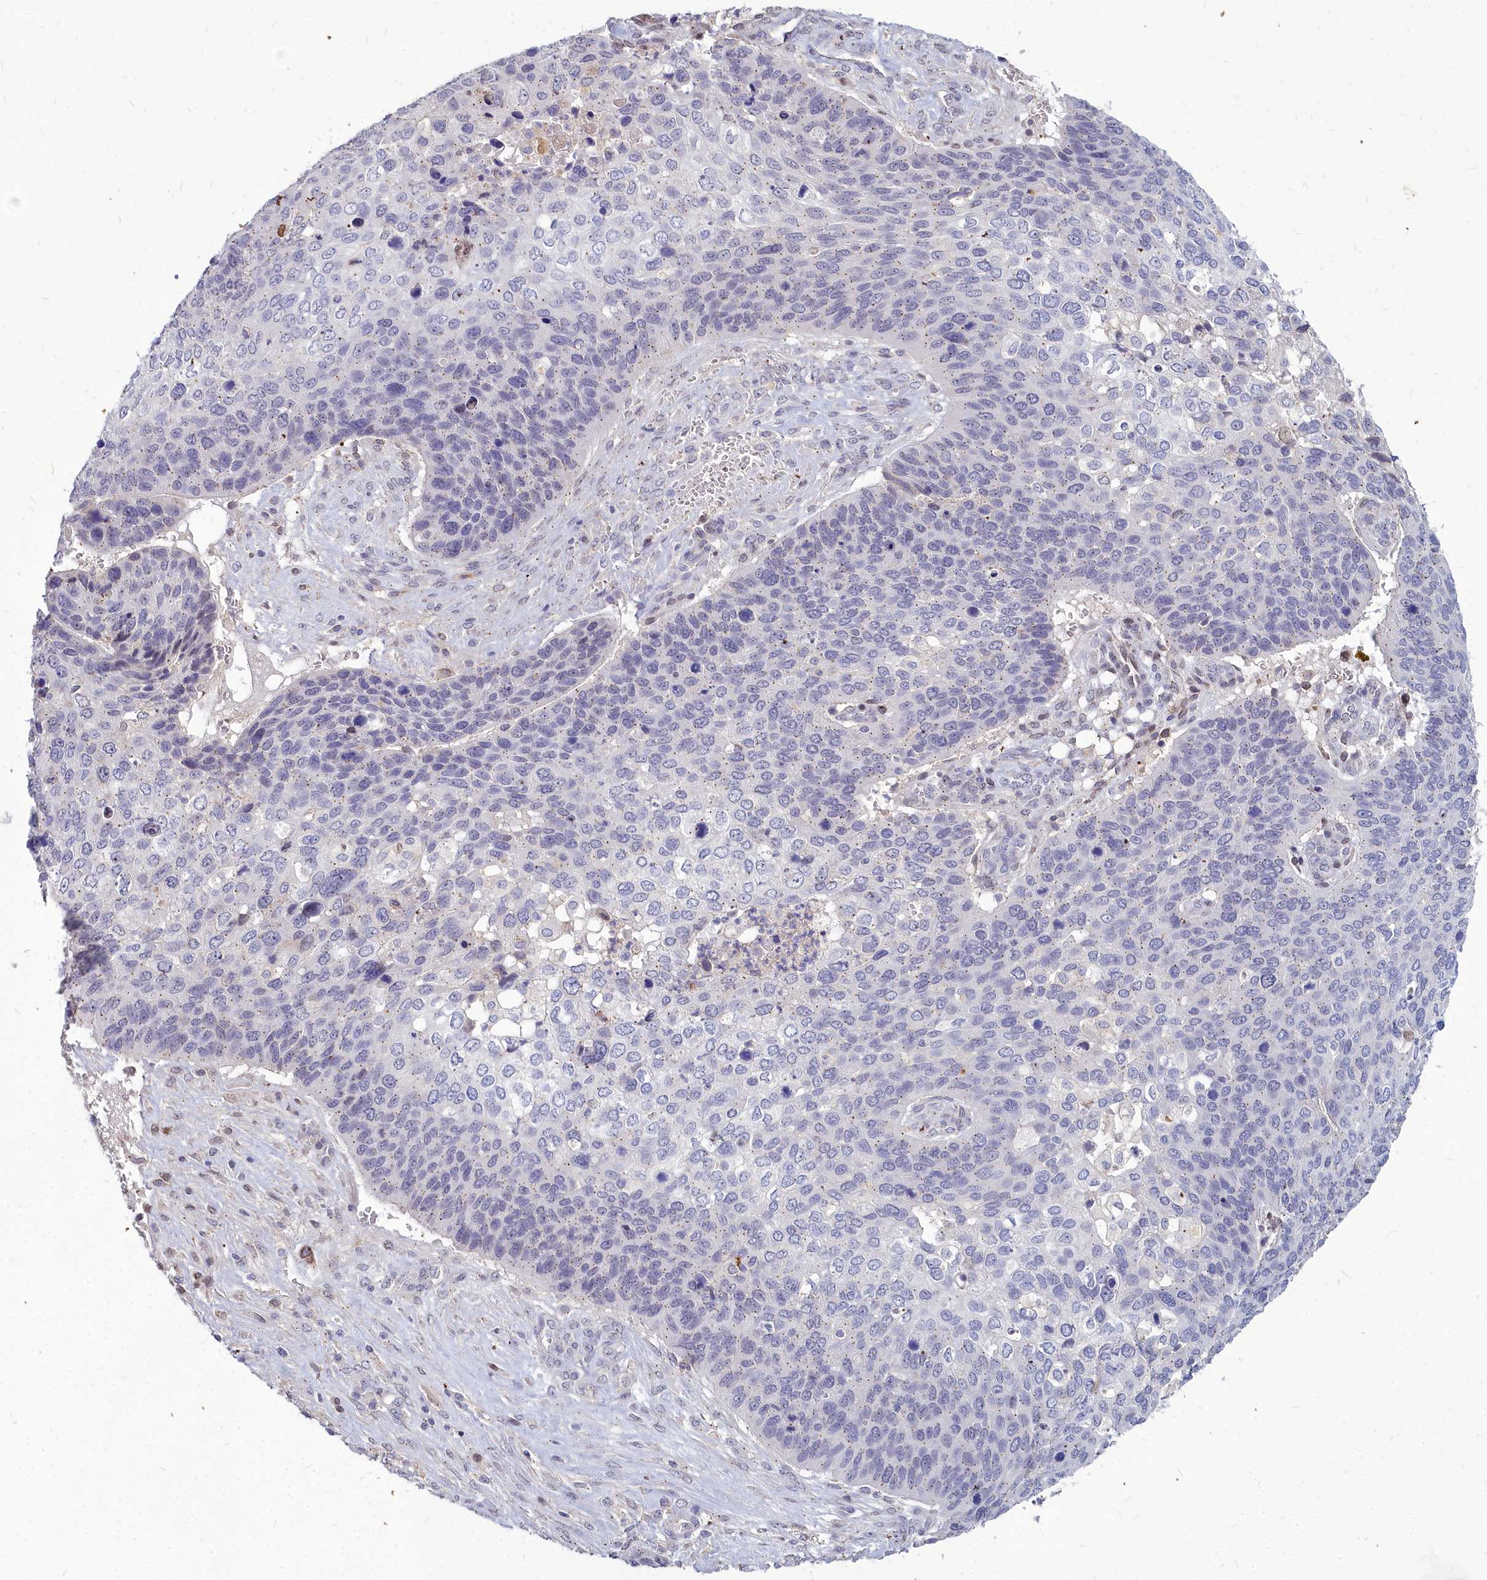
{"staining": {"intensity": "weak", "quantity": "<25%", "location": "cytoplasmic/membranous"}, "tissue": "skin cancer", "cell_type": "Tumor cells", "image_type": "cancer", "snomed": [{"axis": "morphology", "description": "Basal cell carcinoma"}, {"axis": "topography", "description": "Skin"}], "caption": "IHC of human skin basal cell carcinoma shows no staining in tumor cells.", "gene": "NOXA1", "patient": {"sex": "female", "age": 74}}